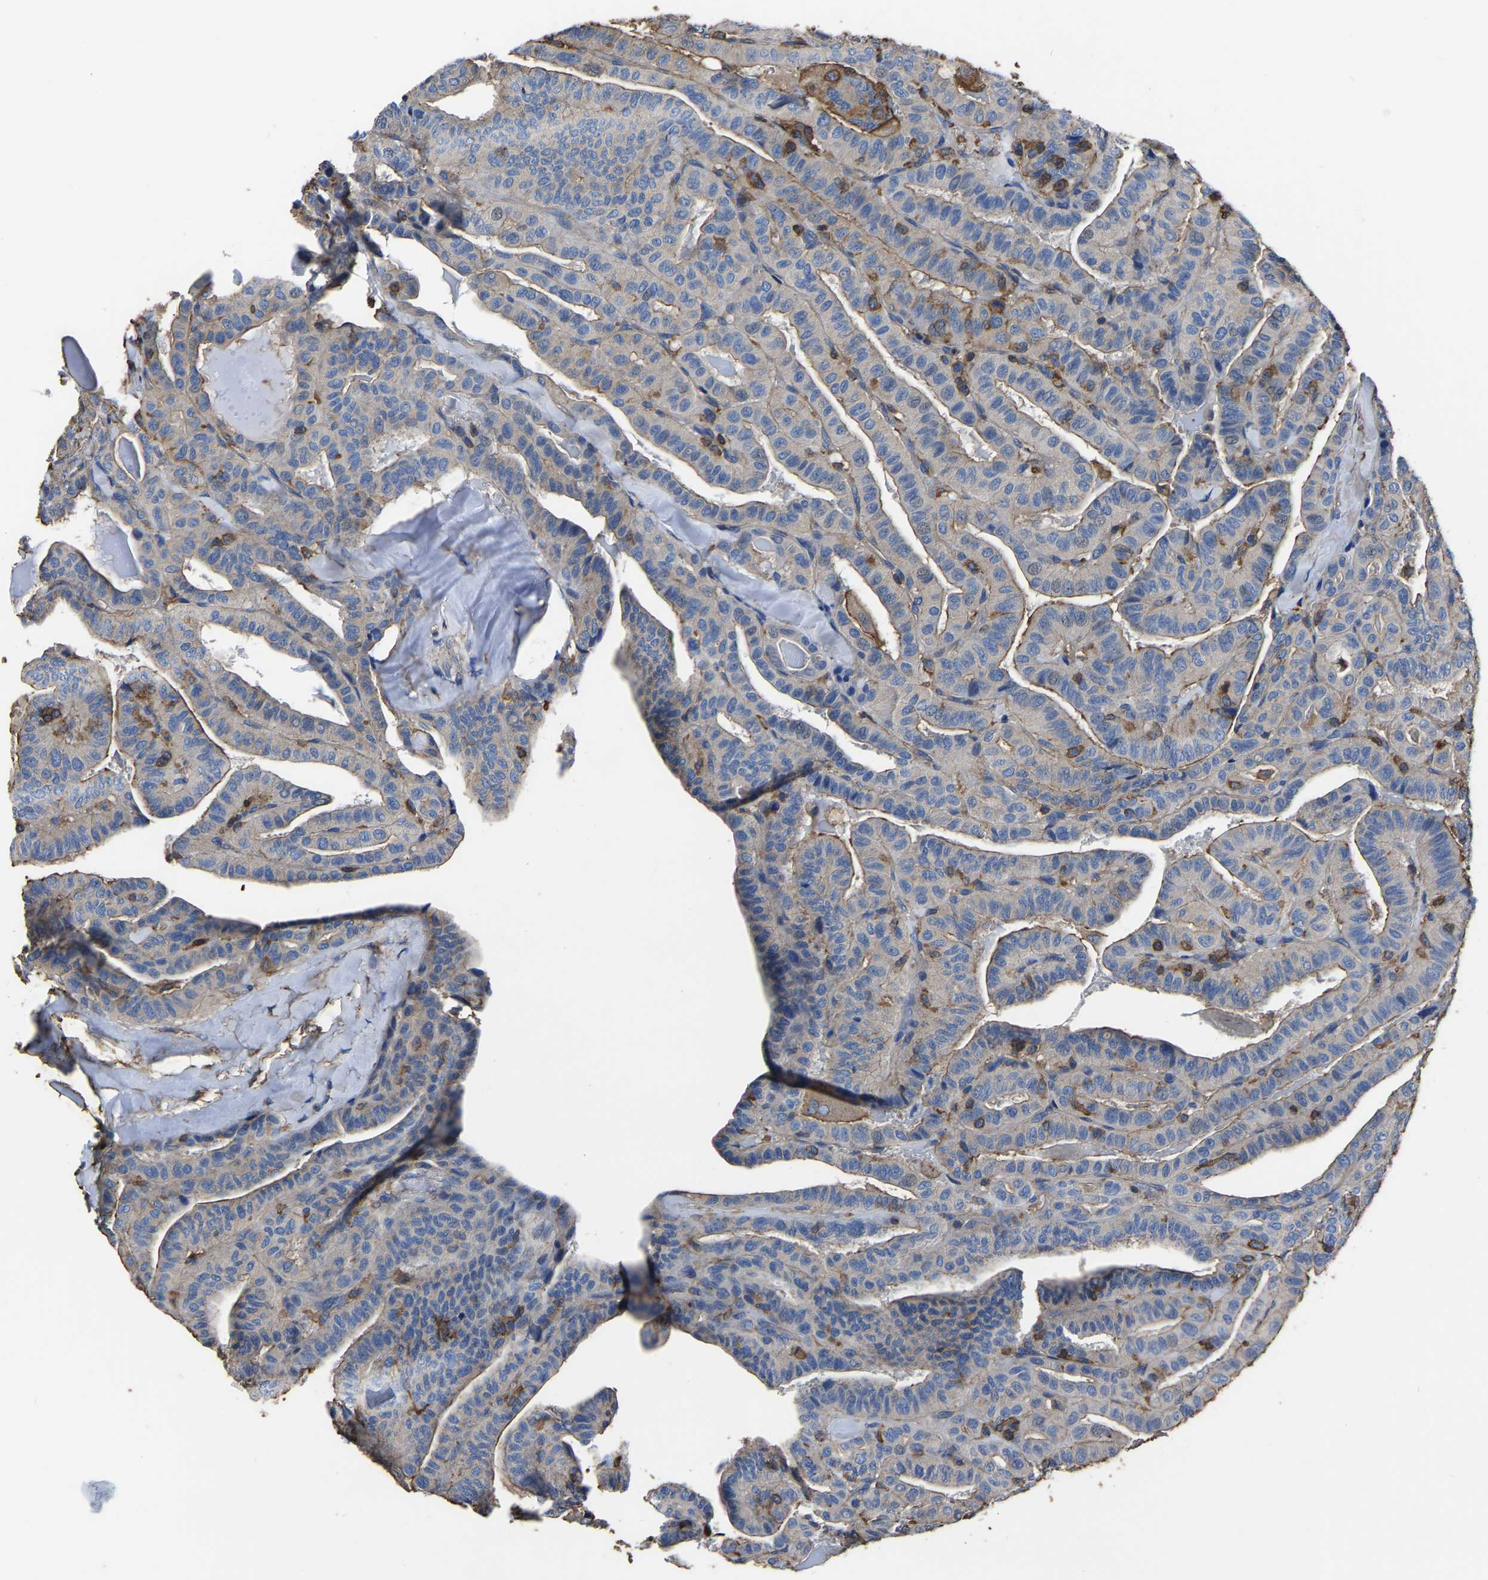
{"staining": {"intensity": "moderate", "quantity": "<25%", "location": "cytoplasmic/membranous"}, "tissue": "thyroid cancer", "cell_type": "Tumor cells", "image_type": "cancer", "snomed": [{"axis": "morphology", "description": "Papillary adenocarcinoma, NOS"}, {"axis": "topography", "description": "Thyroid gland"}], "caption": "High-power microscopy captured an immunohistochemistry image of thyroid cancer (papillary adenocarcinoma), revealing moderate cytoplasmic/membranous staining in about <25% of tumor cells.", "gene": "ARMT1", "patient": {"sex": "male", "age": 77}}